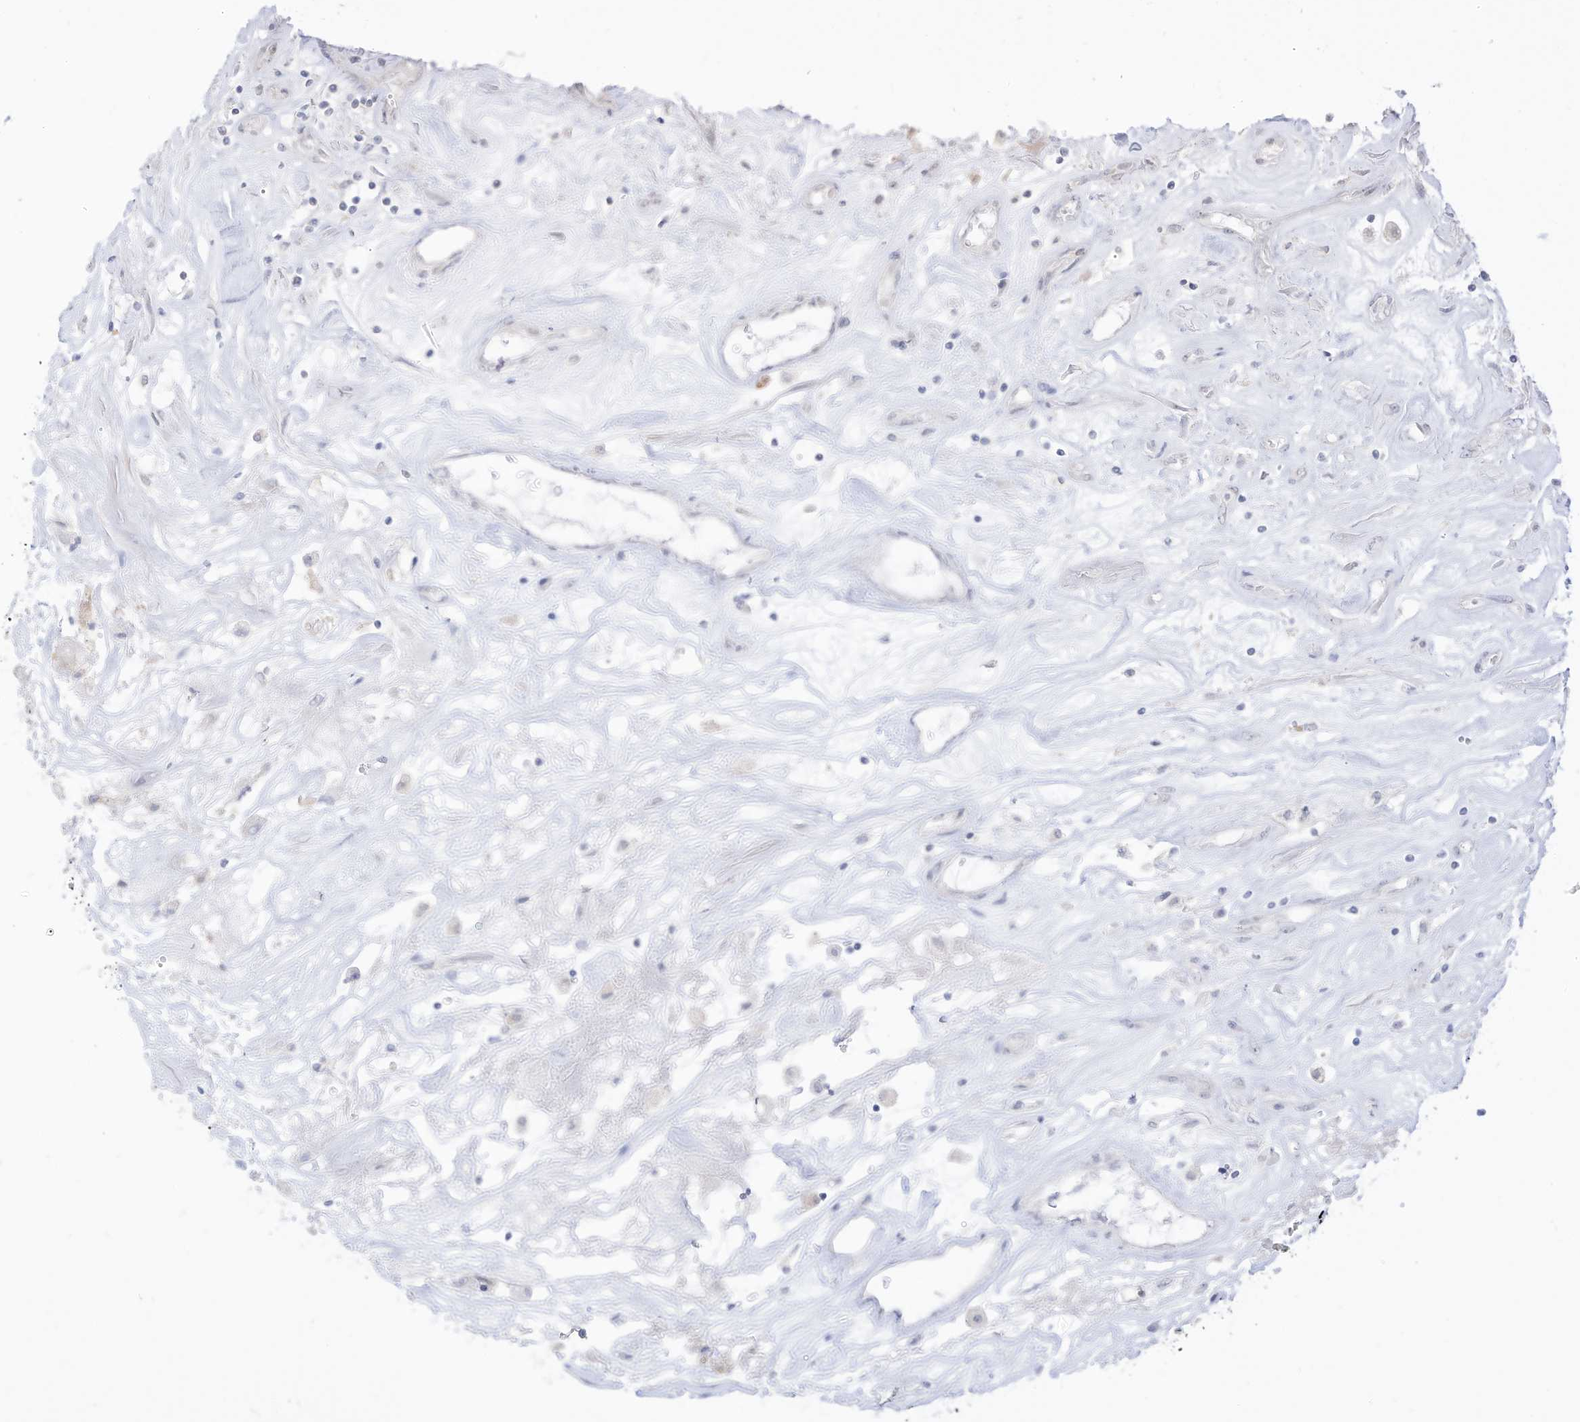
{"staining": {"intensity": "negative", "quantity": "none", "location": "none"}, "tissue": "renal cancer", "cell_type": "Tumor cells", "image_type": "cancer", "snomed": [{"axis": "morphology", "description": "Adenocarcinoma, NOS"}, {"axis": "topography", "description": "Kidney"}], "caption": "Renal adenocarcinoma was stained to show a protein in brown. There is no significant positivity in tumor cells.", "gene": "OGT", "patient": {"sex": "female", "age": 52}}